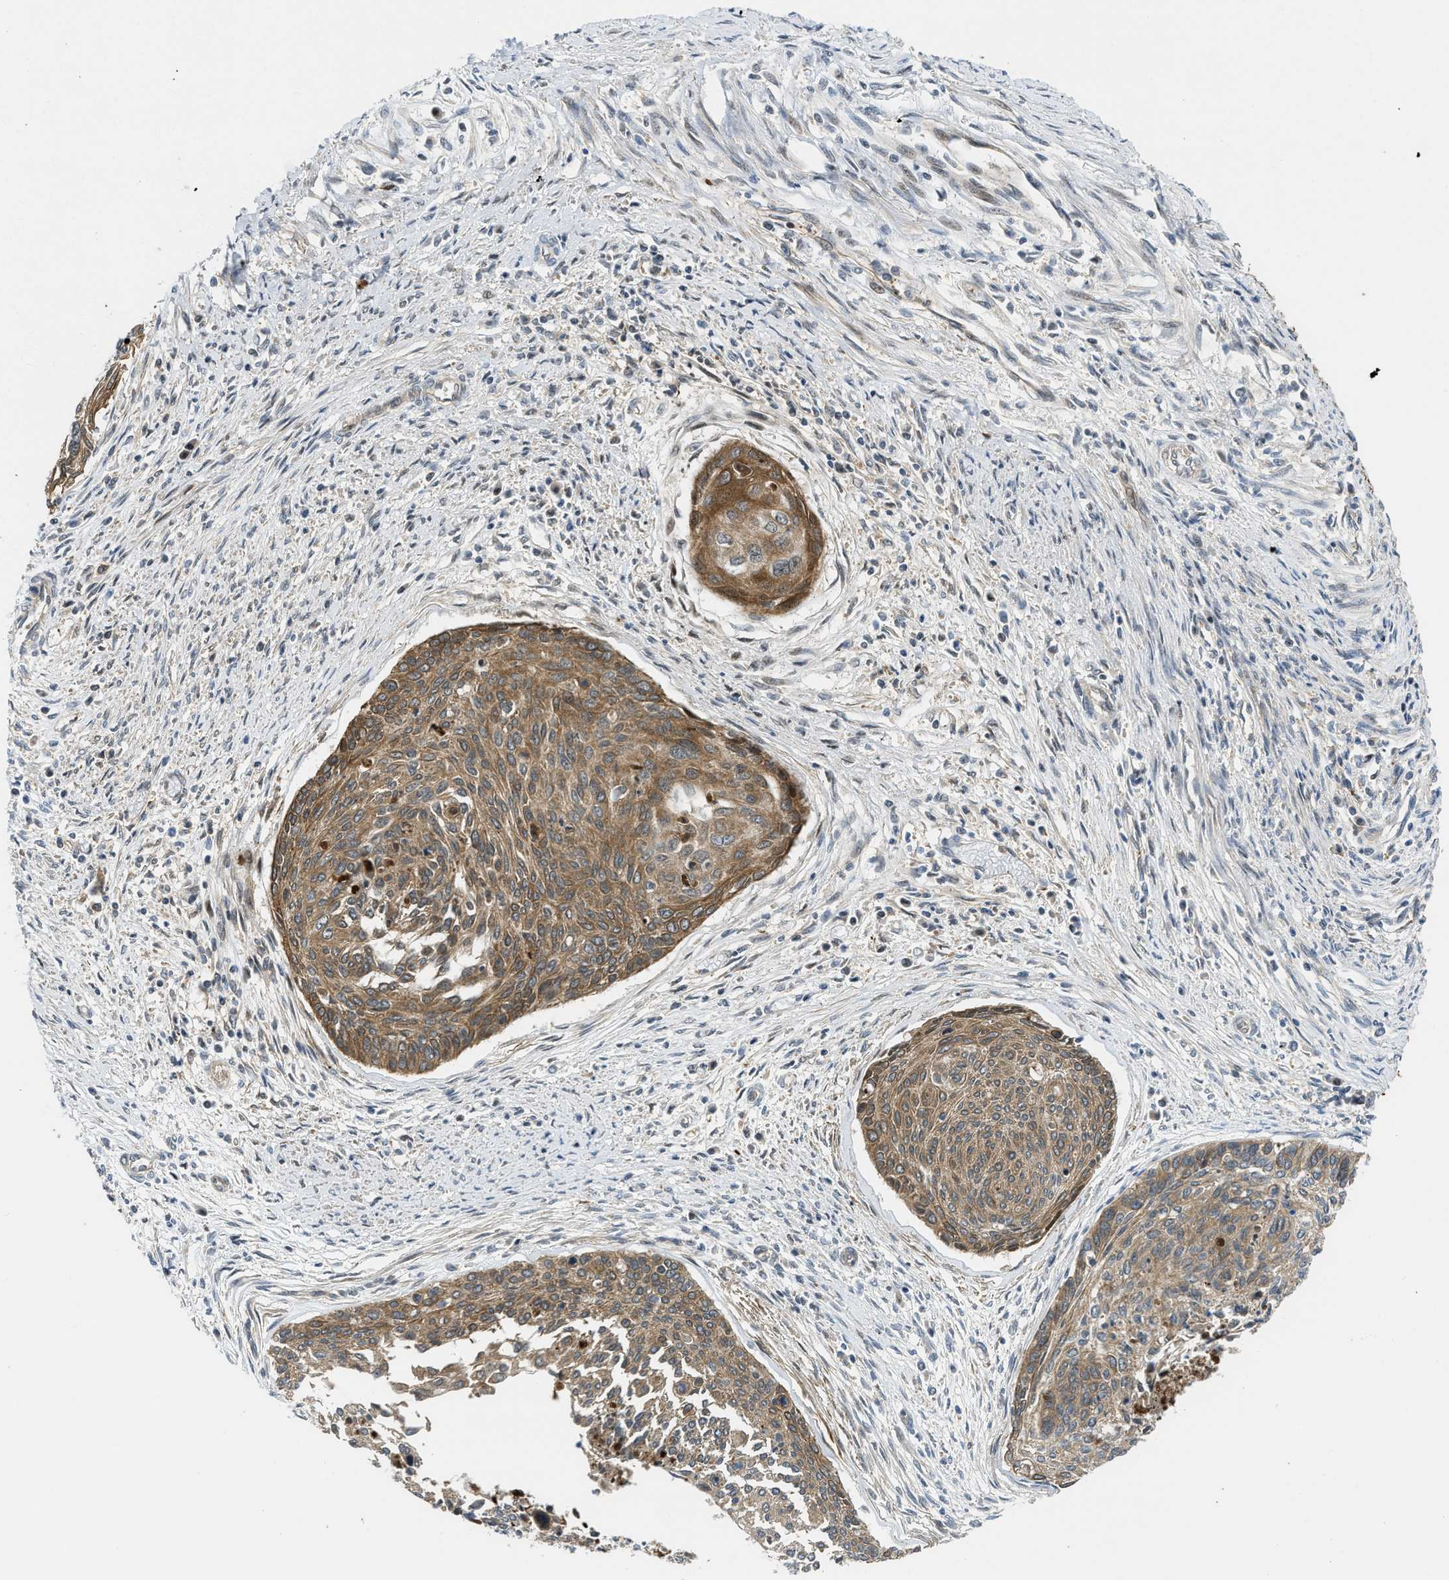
{"staining": {"intensity": "moderate", "quantity": ">75%", "location": "cytoplasmic/membranous,nuclear"}, "tissue": "cervical cancer", "cell_type": "Tumor cells", "image_type": "cancer", "snomed": [{"axis": "morphology", "description": "Squamous cell carcinoma, NOS"}, {"axis": "topography", "description": "Cervix"}], "caption": "This image shows cervical cancer (squamous cell carcinoma) stained with immunohistochemistry (IHC) to label a protein in brown. The cytoplasmic/membranous and nuclear of tumor cells show moderate positivity for the protein. Nuclei are counter-stained blue.", "gene": "DNAJC28", "patient": {"sex": "female", "age": 55}}